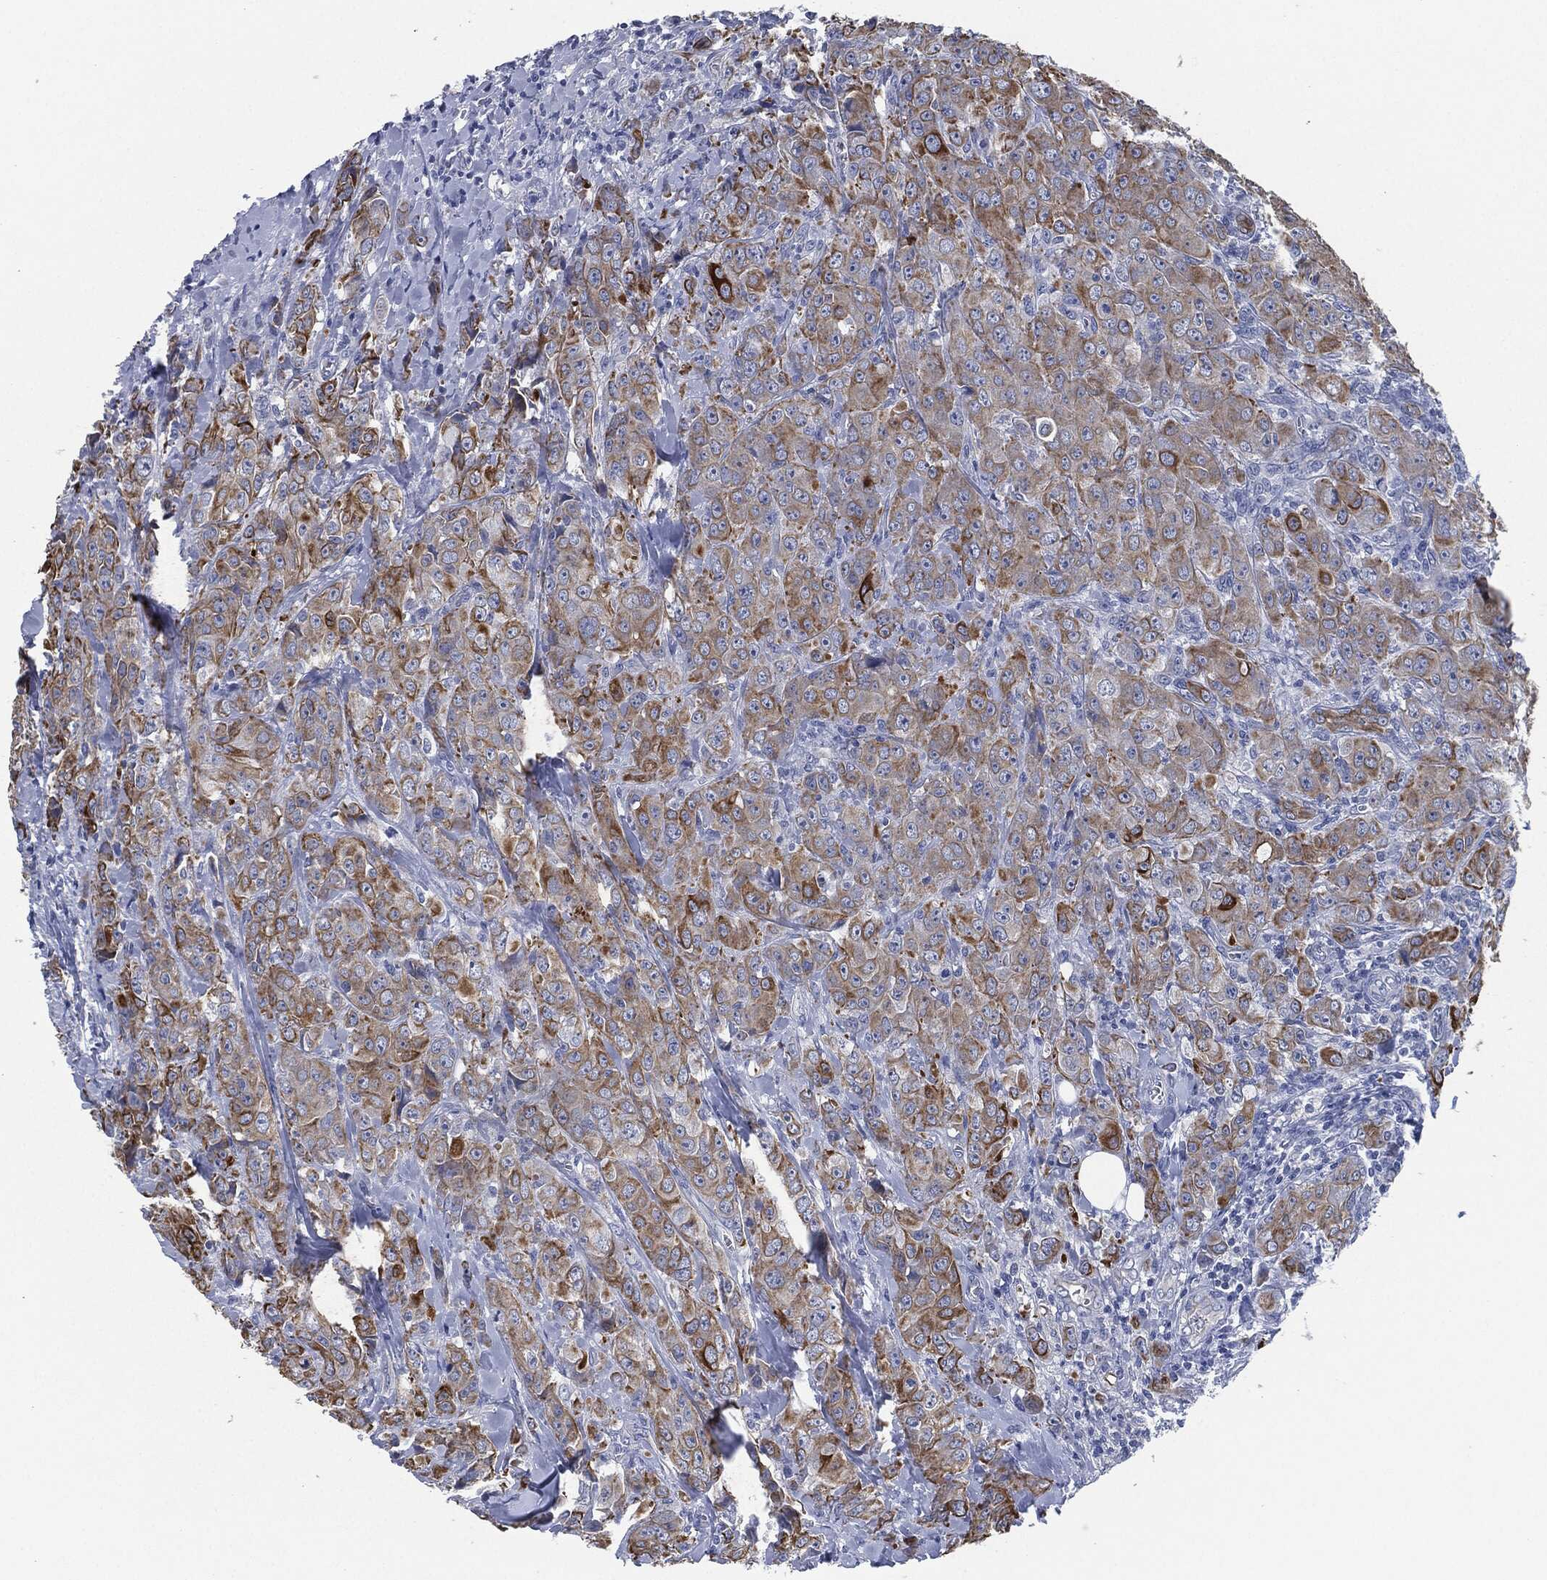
{"staining": {"intensity": "moderate", "quantity": ">75%", "location": "cytoplasmic/membranous"}, "tissue": "breast cancer", "cell_type": "Tumor cells", "image_type": "cancer", "snomed": [{"axis": "morphology", "description": "Duct carcinoma"}, {"axis": "topography", "description": "Breast"}], "caption": "This photomicrograph demonstrates immunohistochemistry staining of human invasive ductal carcinoma (breast), with medium moderate cytoplasmic/membranous expression in about >75% of tumor cells.", "gene": "SHROOM2", "patient": {"sex": "female", "age": 43}}